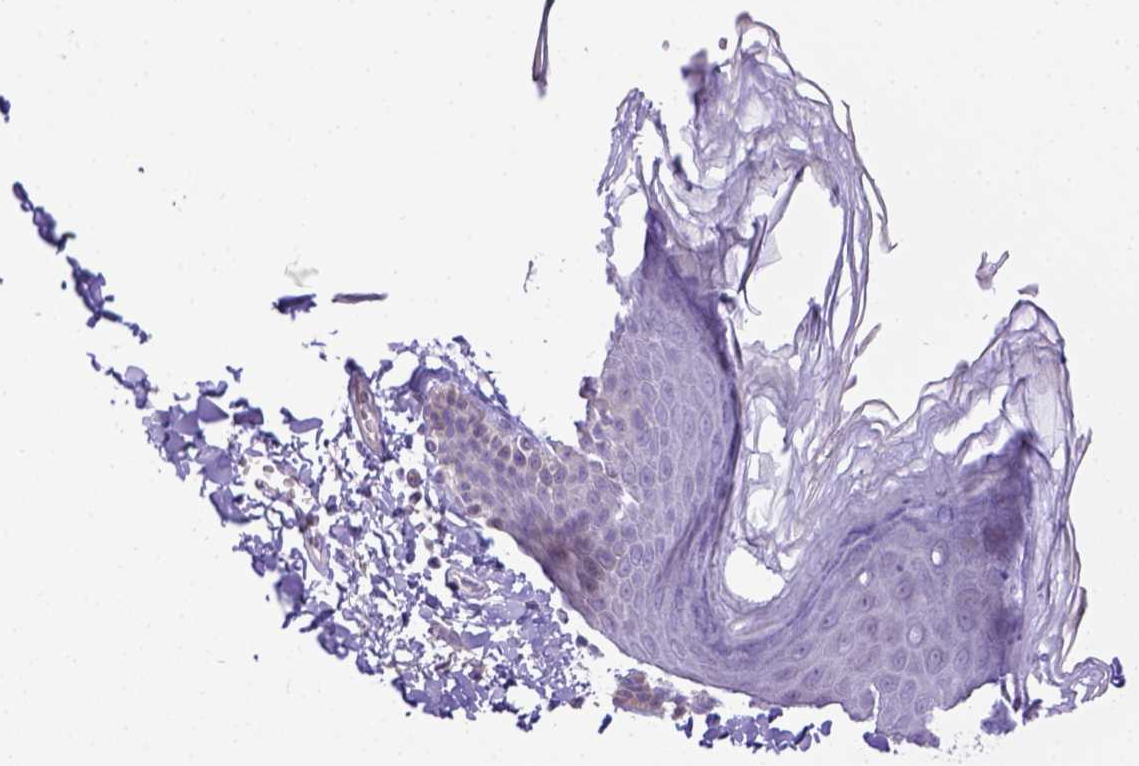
{"staining": {"intensity": "negative", "quantity": "none", "location": "none"}, "tissue": "skin", "cell_type": "Epidermal cells", "image_type": "normal", "snomed": [{"axis": "morphology", "description": "Normal tissue, NOS"}, {"axis": "topography", "description": "Anal"}], "caption": "IHC image of normal human skin stained for a protein (brown), which demonstrates no expression in epidermal cells.", "gene": "CD40", "patient": {"sex": "male", "age": 53}}